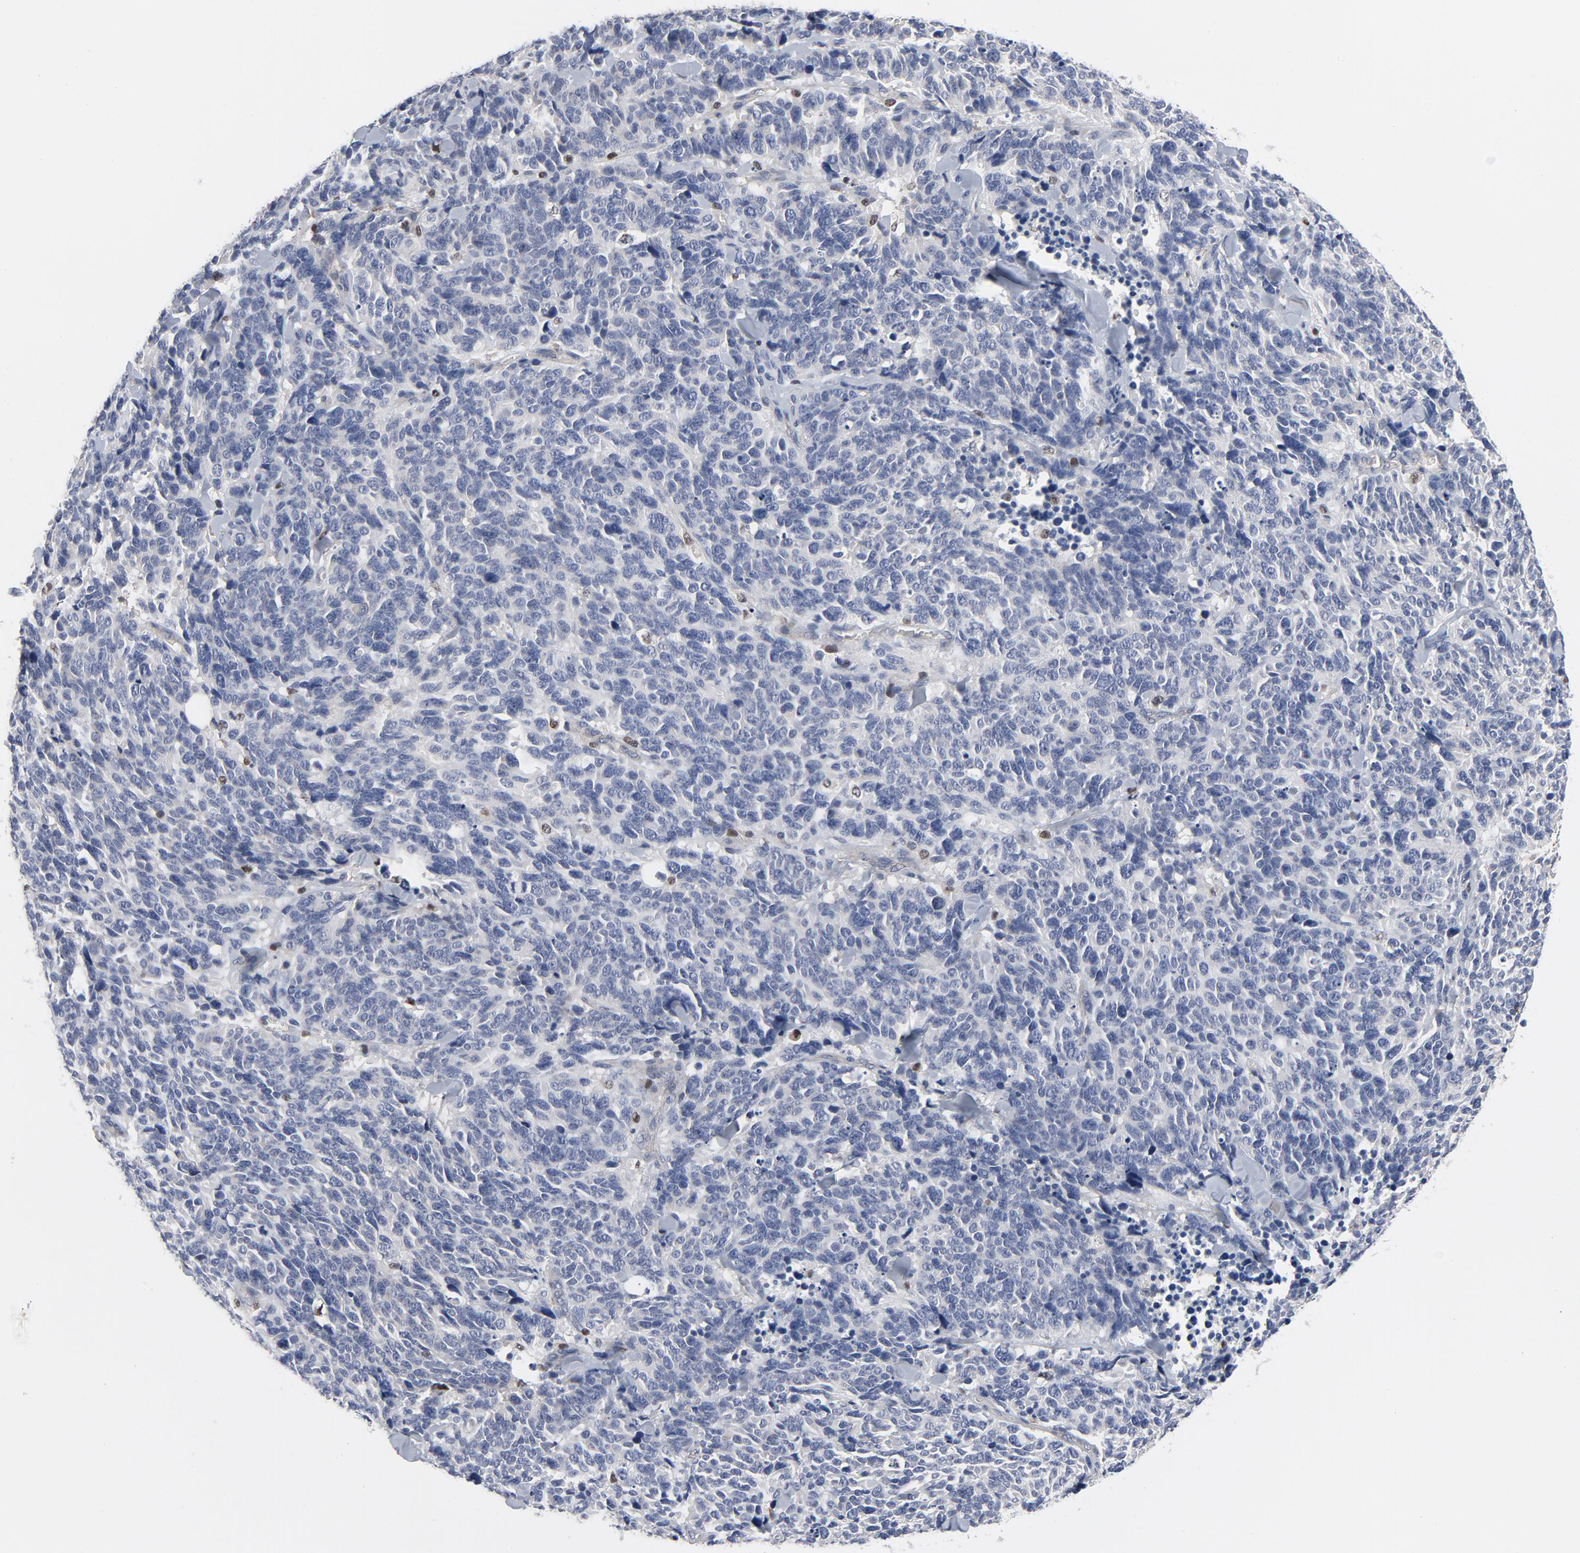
{"staining": {"intensity": "negative", "quantity": "none", "location": "none"}, "tissue": "lung cancer", "cell_type": "Tumor cells", "image_type": "cancer", "snomed": [{"axis": "morphology", "description": "Neoplasm, malignant, NOS"}, {"axis": "topography", "description": "Lung"}], "caption": "Immunohistochemistry (IHC) photomicrograph of human neoplasm (malignant) (lung) stained for a protein (brown), which shows no staining in tumor cells. (DAB immunohistochemistry with hematoxylin counter stain).", "gene": "NFKB1", "patient": {"sex": "female", "age": 58}}